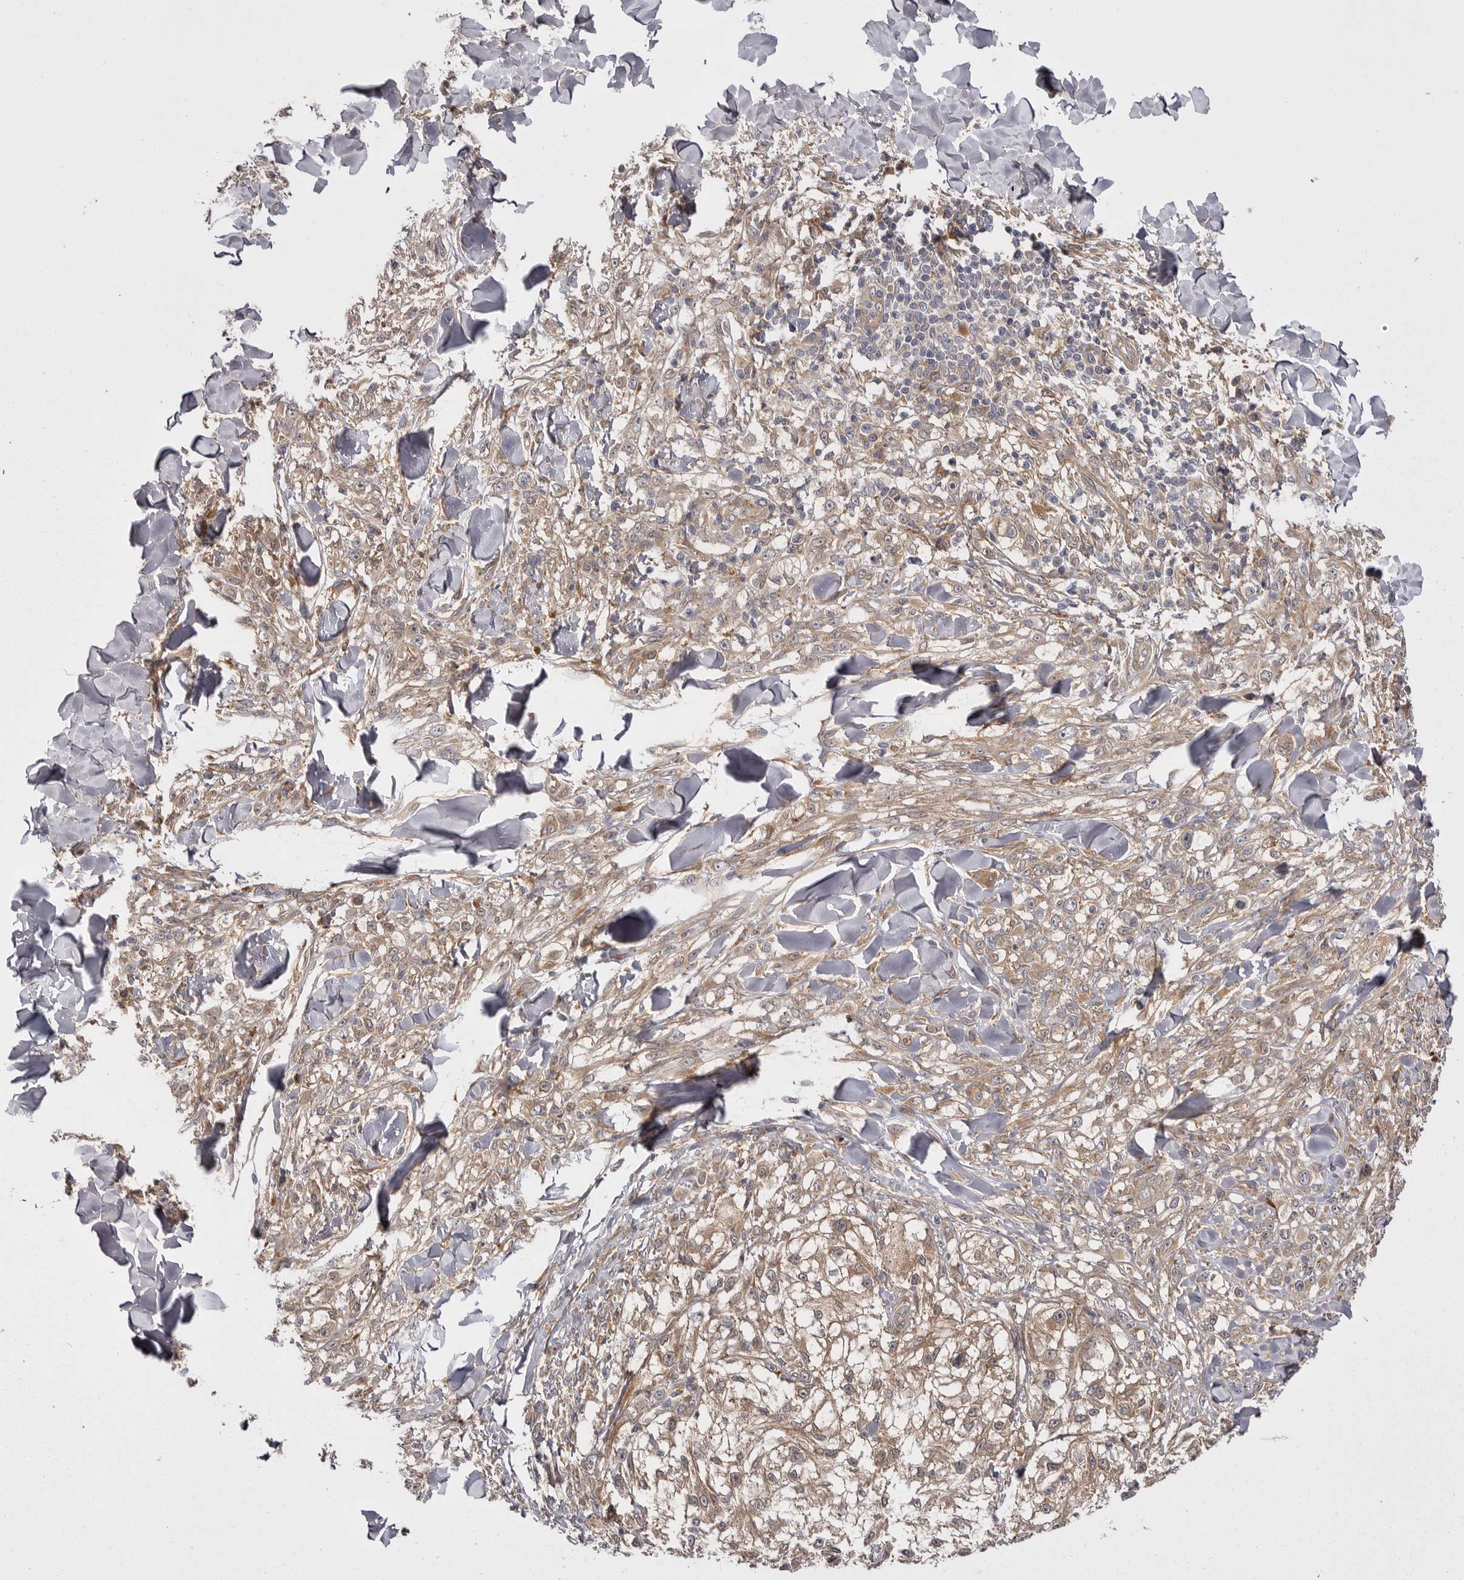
{"staining": {"intensity": "weak", "quantity": ">75%", "location": "cytoplasmic/membranous"}, "tissue": "melanoma", "cell_type": "Tumor cells", "image_type": "cancer", "snomed": [{"axis": "morphology", "description": "Malignant melanoma, NOS"}, {"axis": "topography", "description": "Skin of head"}], "caption": "Tumor cells display low levels of weak cytoplasmic/membranous positivity in about >75% of cells in human malignant melanoma.", "gene": "OSBPL9", "patient": {"sex": "male", "age": 83}}